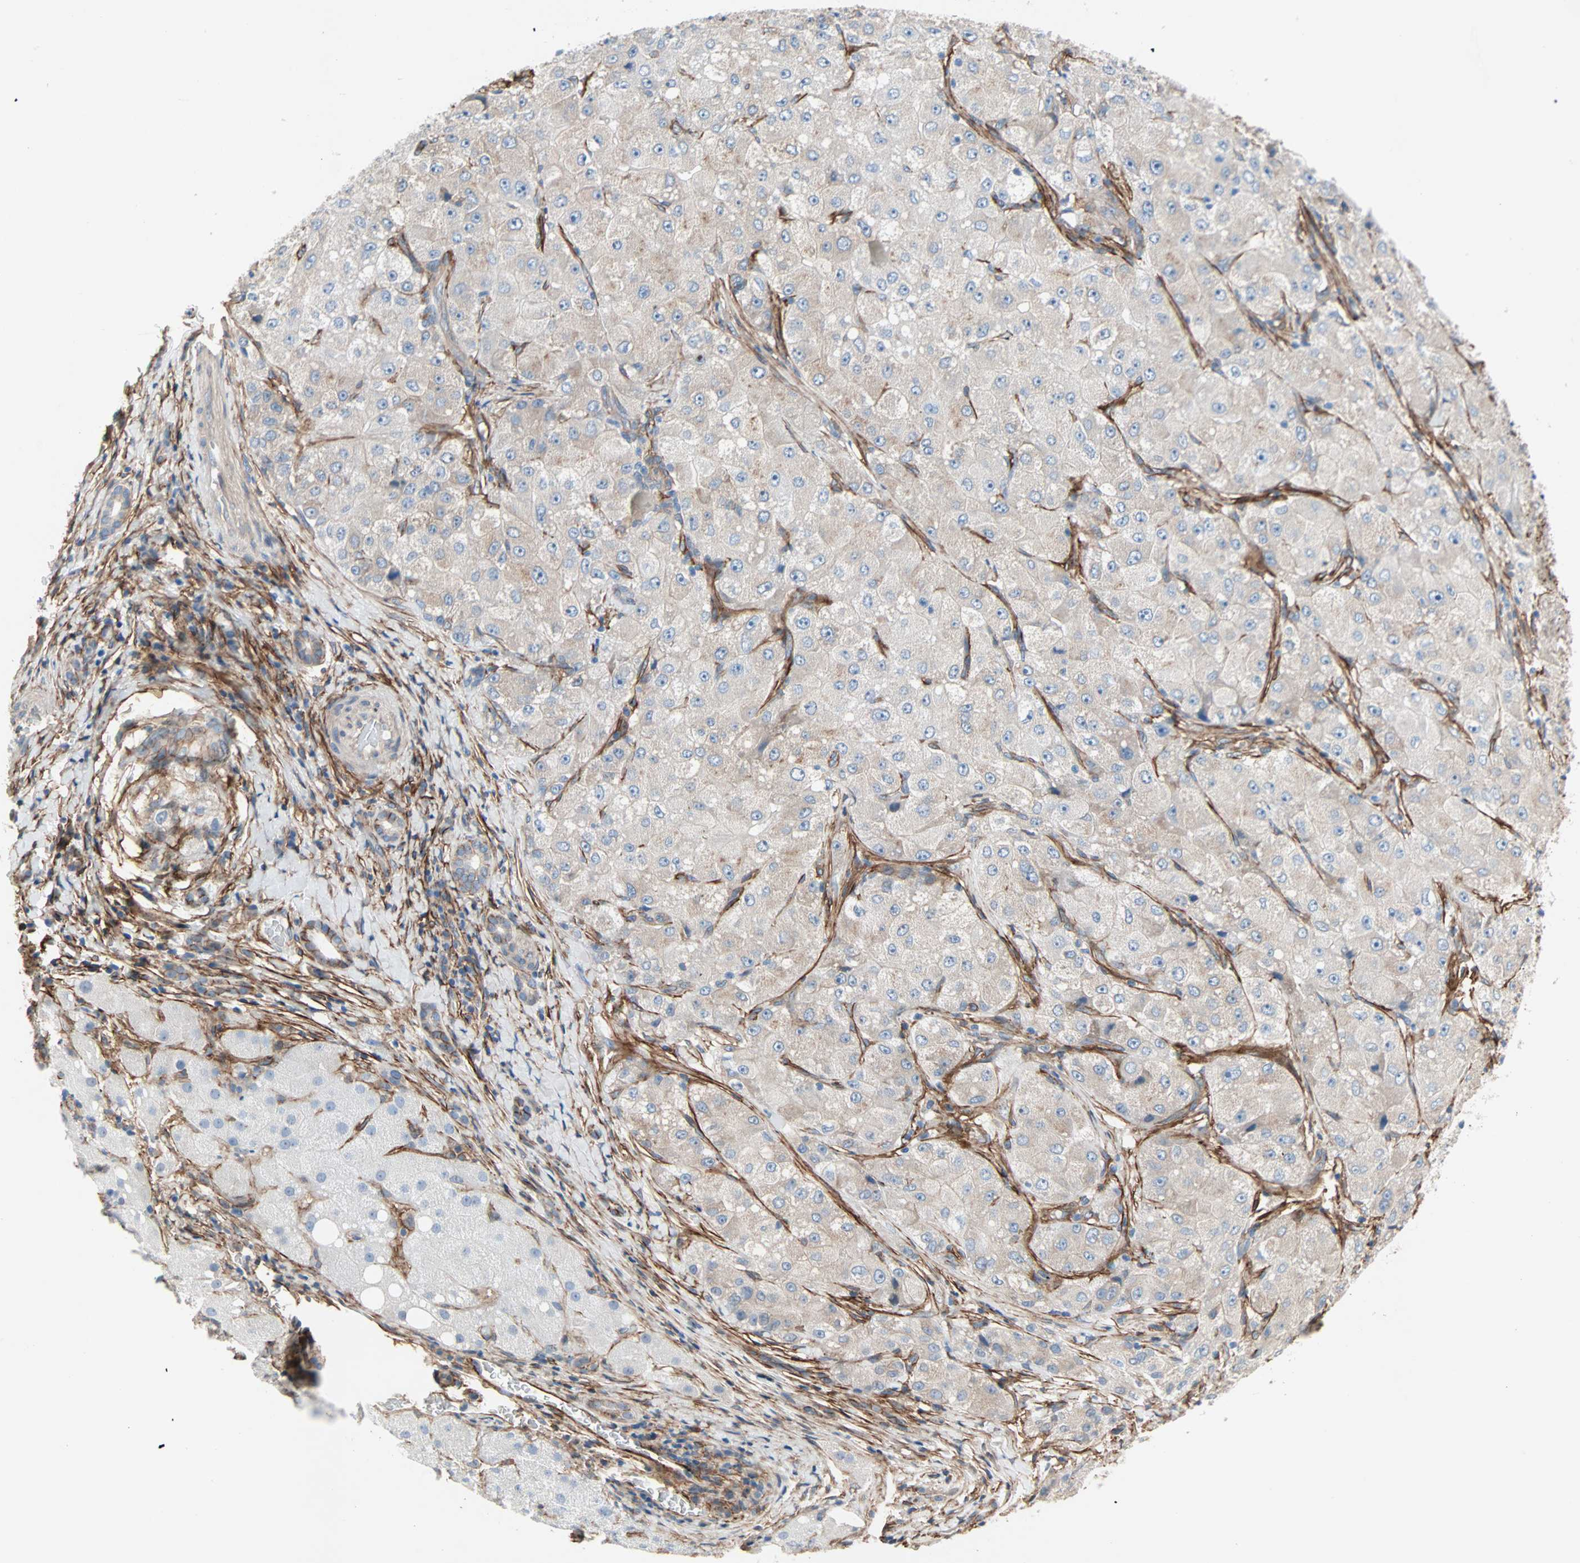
{"staining": {"intensity": "weak", "quantity": ">75%", "location": "cytoplasmic/membranous"}, "tissue": "liver cancer", "cell_type": "Tumor cells", "image_type": "cancer", "snomed": [{"axis": "morphology", "description": "Carcinoma, Hepatocellular, NOS"}, {"axis": "topography", "description": "Liver"}], "caption": "This is an image of immunohistochemistry (IHC) staining of hepatocellular carcinoma (liver), which shows weak expression in the cytoplasmic/membranous of tumor cells.", "gene": "EPB41L2", "patient": {"sex": "male", "age": 80}}